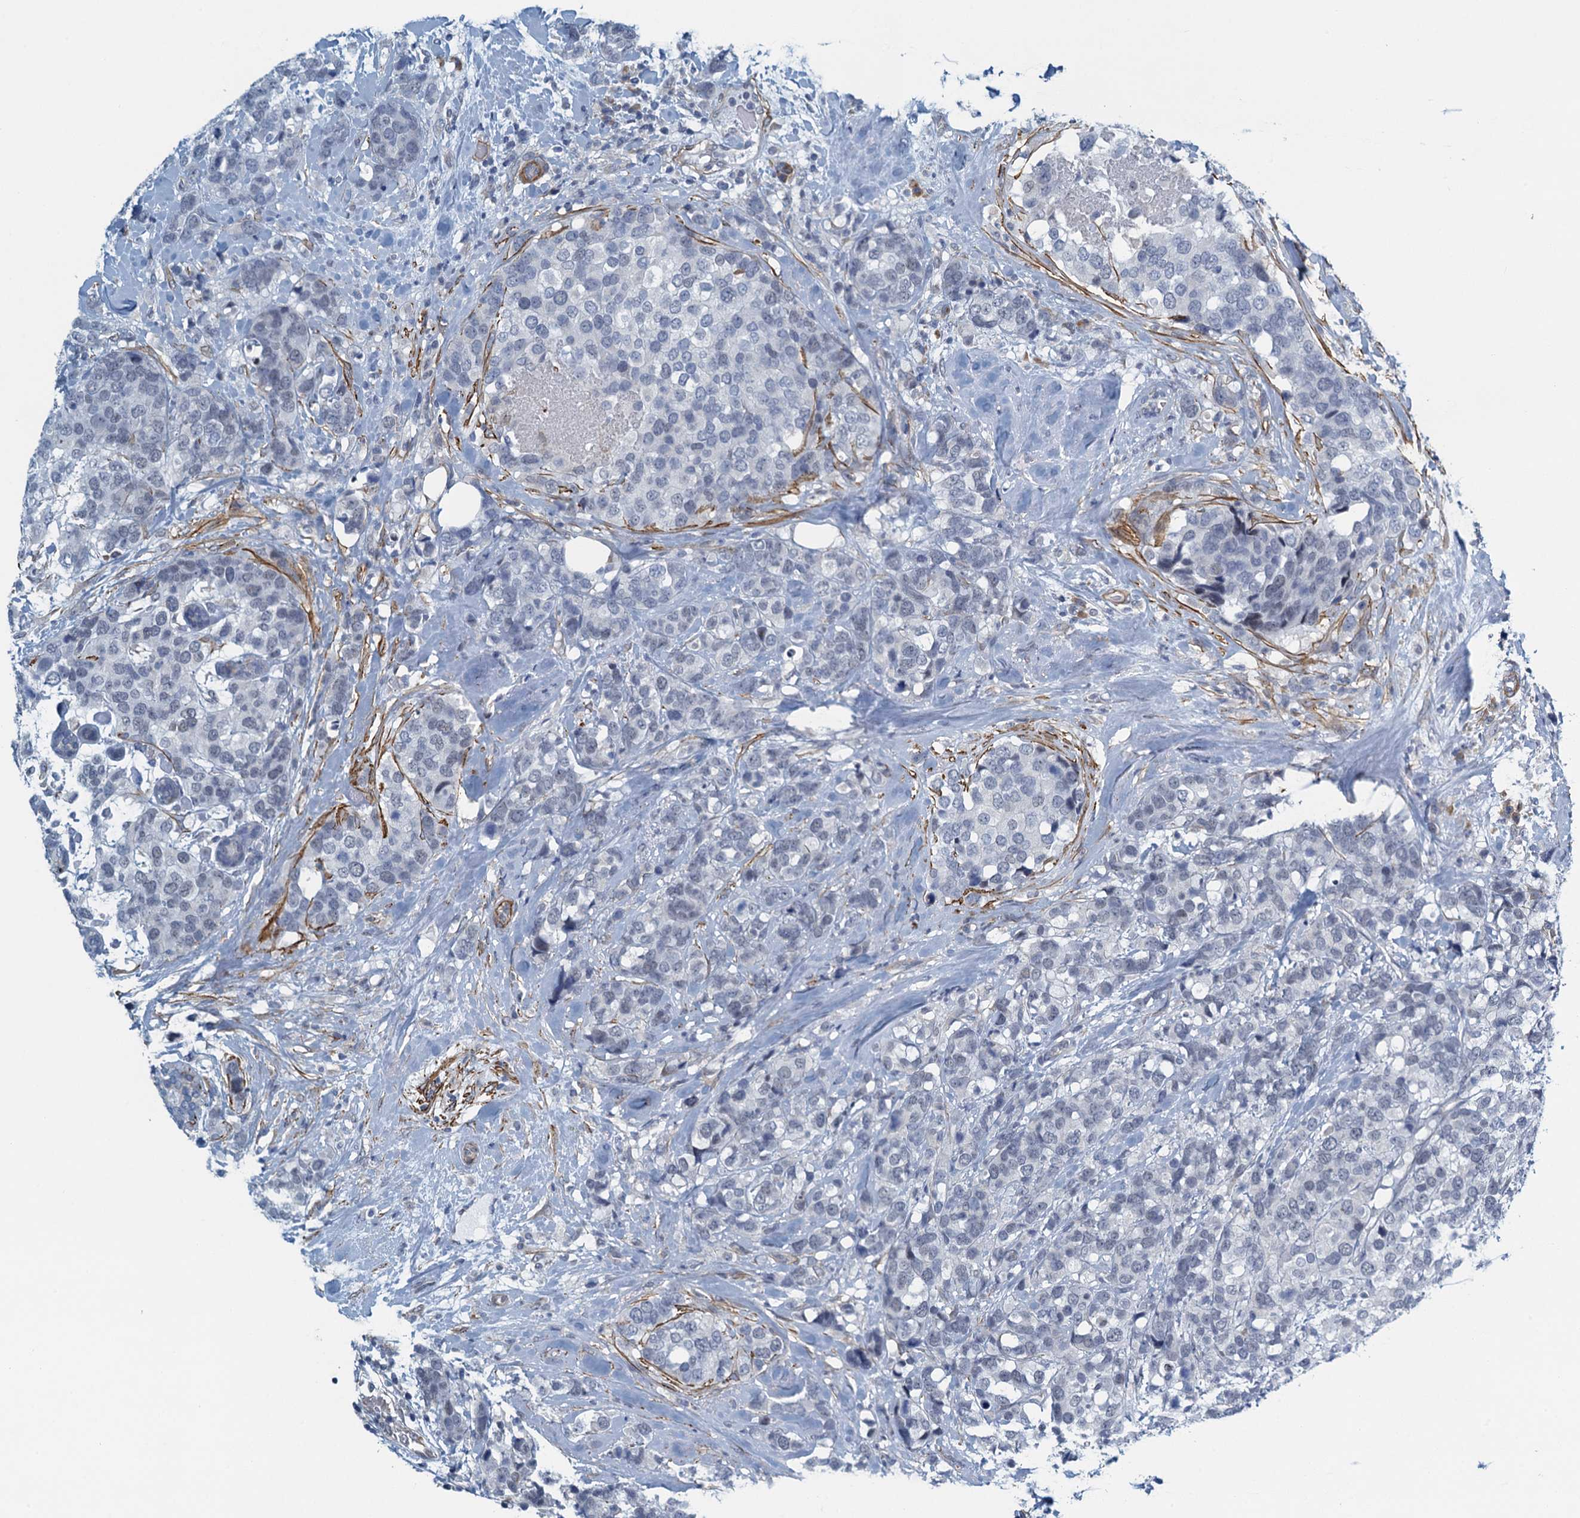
{"staining": {"intensity": "negative", "quantity": "none", "location": "none"}, "tissue": "breast cancer", "cell_type": "Tumor cells", "image_type": "cancer", "snomed": [{"axis": "morphology", "description": "Lobular carcinoma"}, {"axis": "topography", "description": "Breast"}], "caption": "Tumor cells are negative for protein expression in human breast cancer (lobular carcinoma).", "gene": "ALG2", "patient": {"sex": "female", "age": 59}}